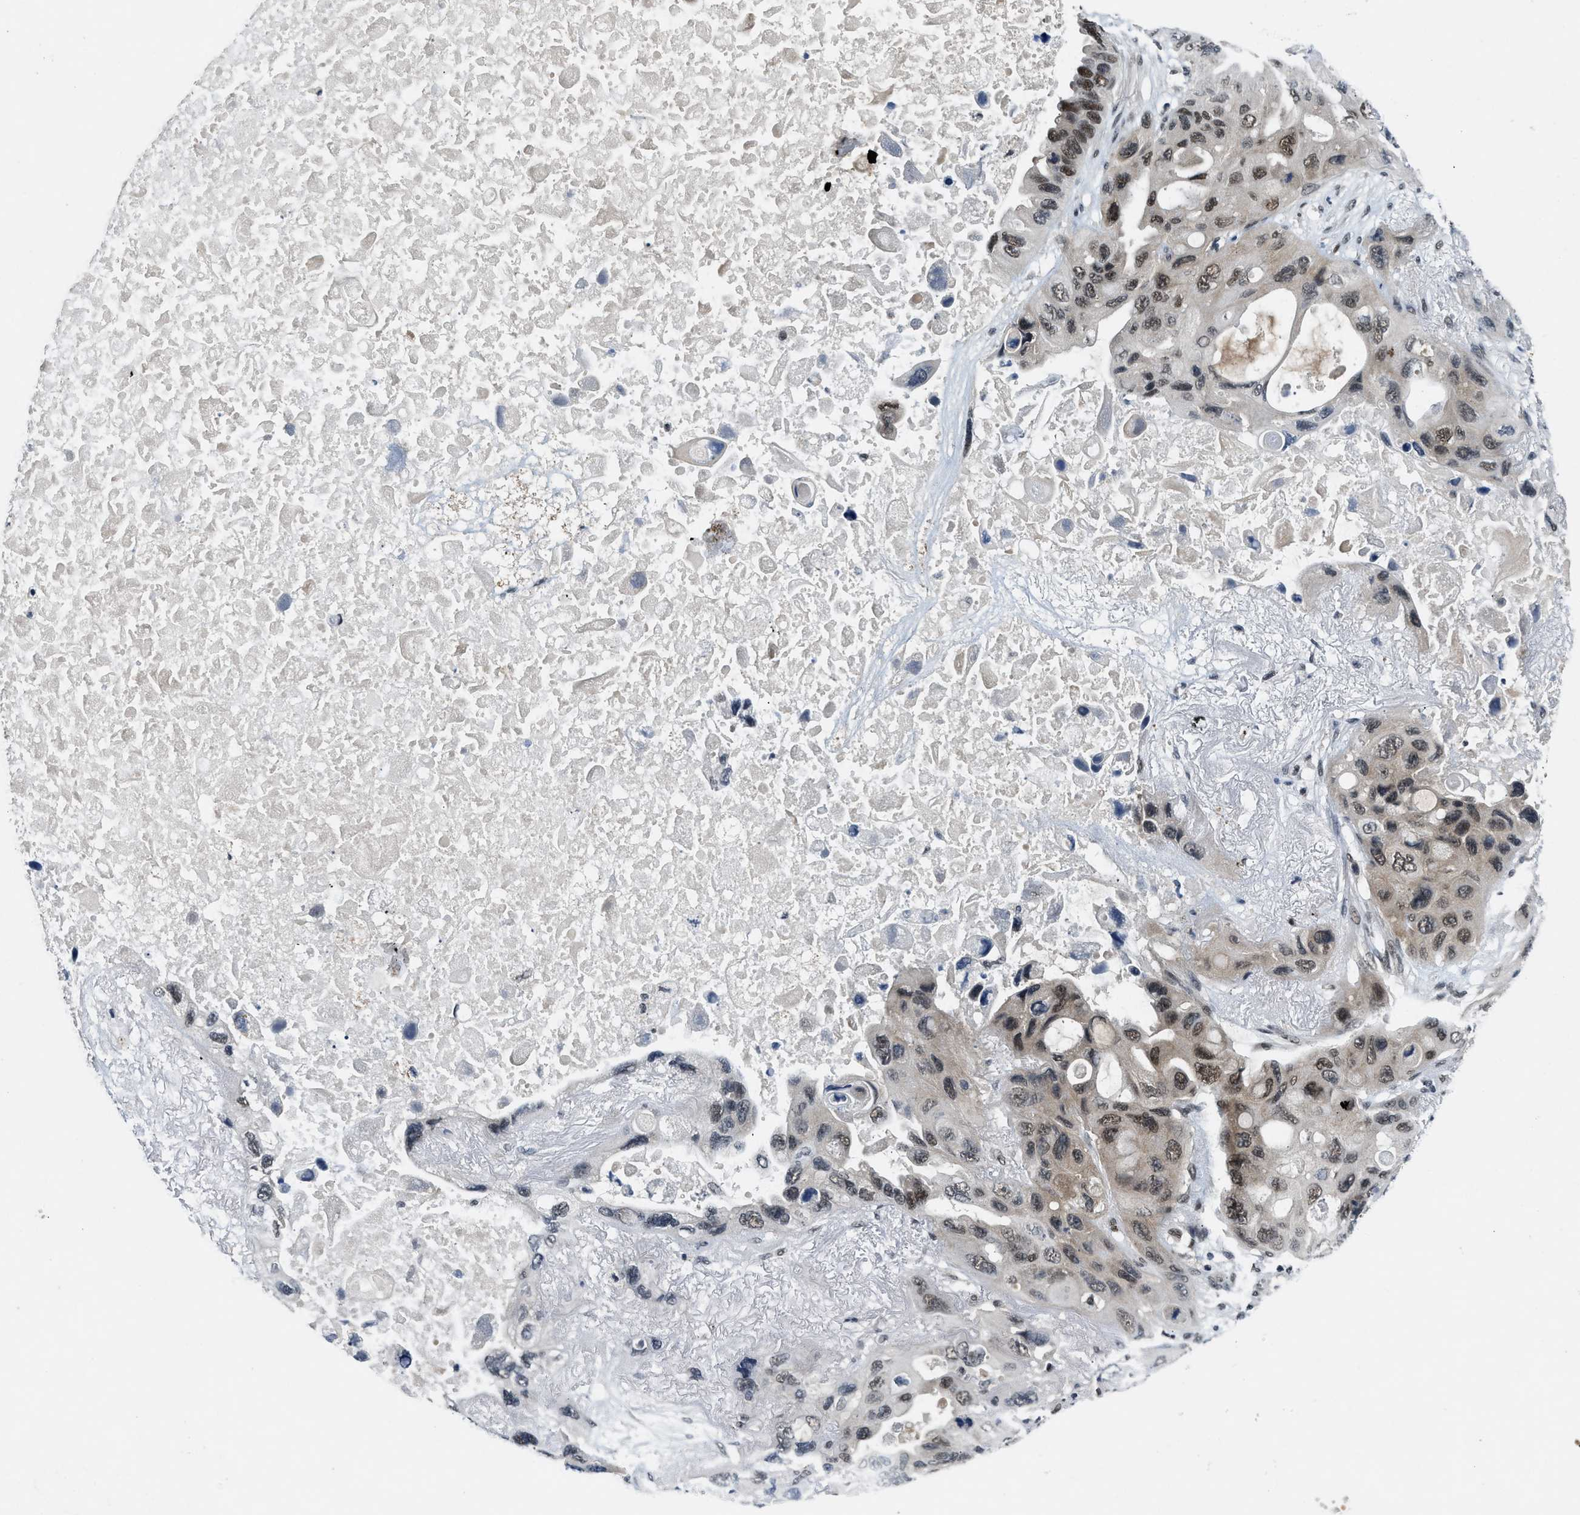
{"staining": {"intensity": "moderate", "quantity": ">75%", "location": "nuclear"}, "tissue": "lung cancer", "cell_type": "Tumor cells", "image_type": "cancer", "snomed": [{"axis": "morphology", "description": "Squamous cell carcinoma, NOS"}, {"axis": "topography", "description": "Lung"}], "caption": "Brown immunohistochemical staining in lung cancer (squamous cell carcinoma) demonstrates moderate nuclear expression in about >75% of tumor cells.", "gene": "NCOA1", "patient": {"sex": "female", "age": 73}}